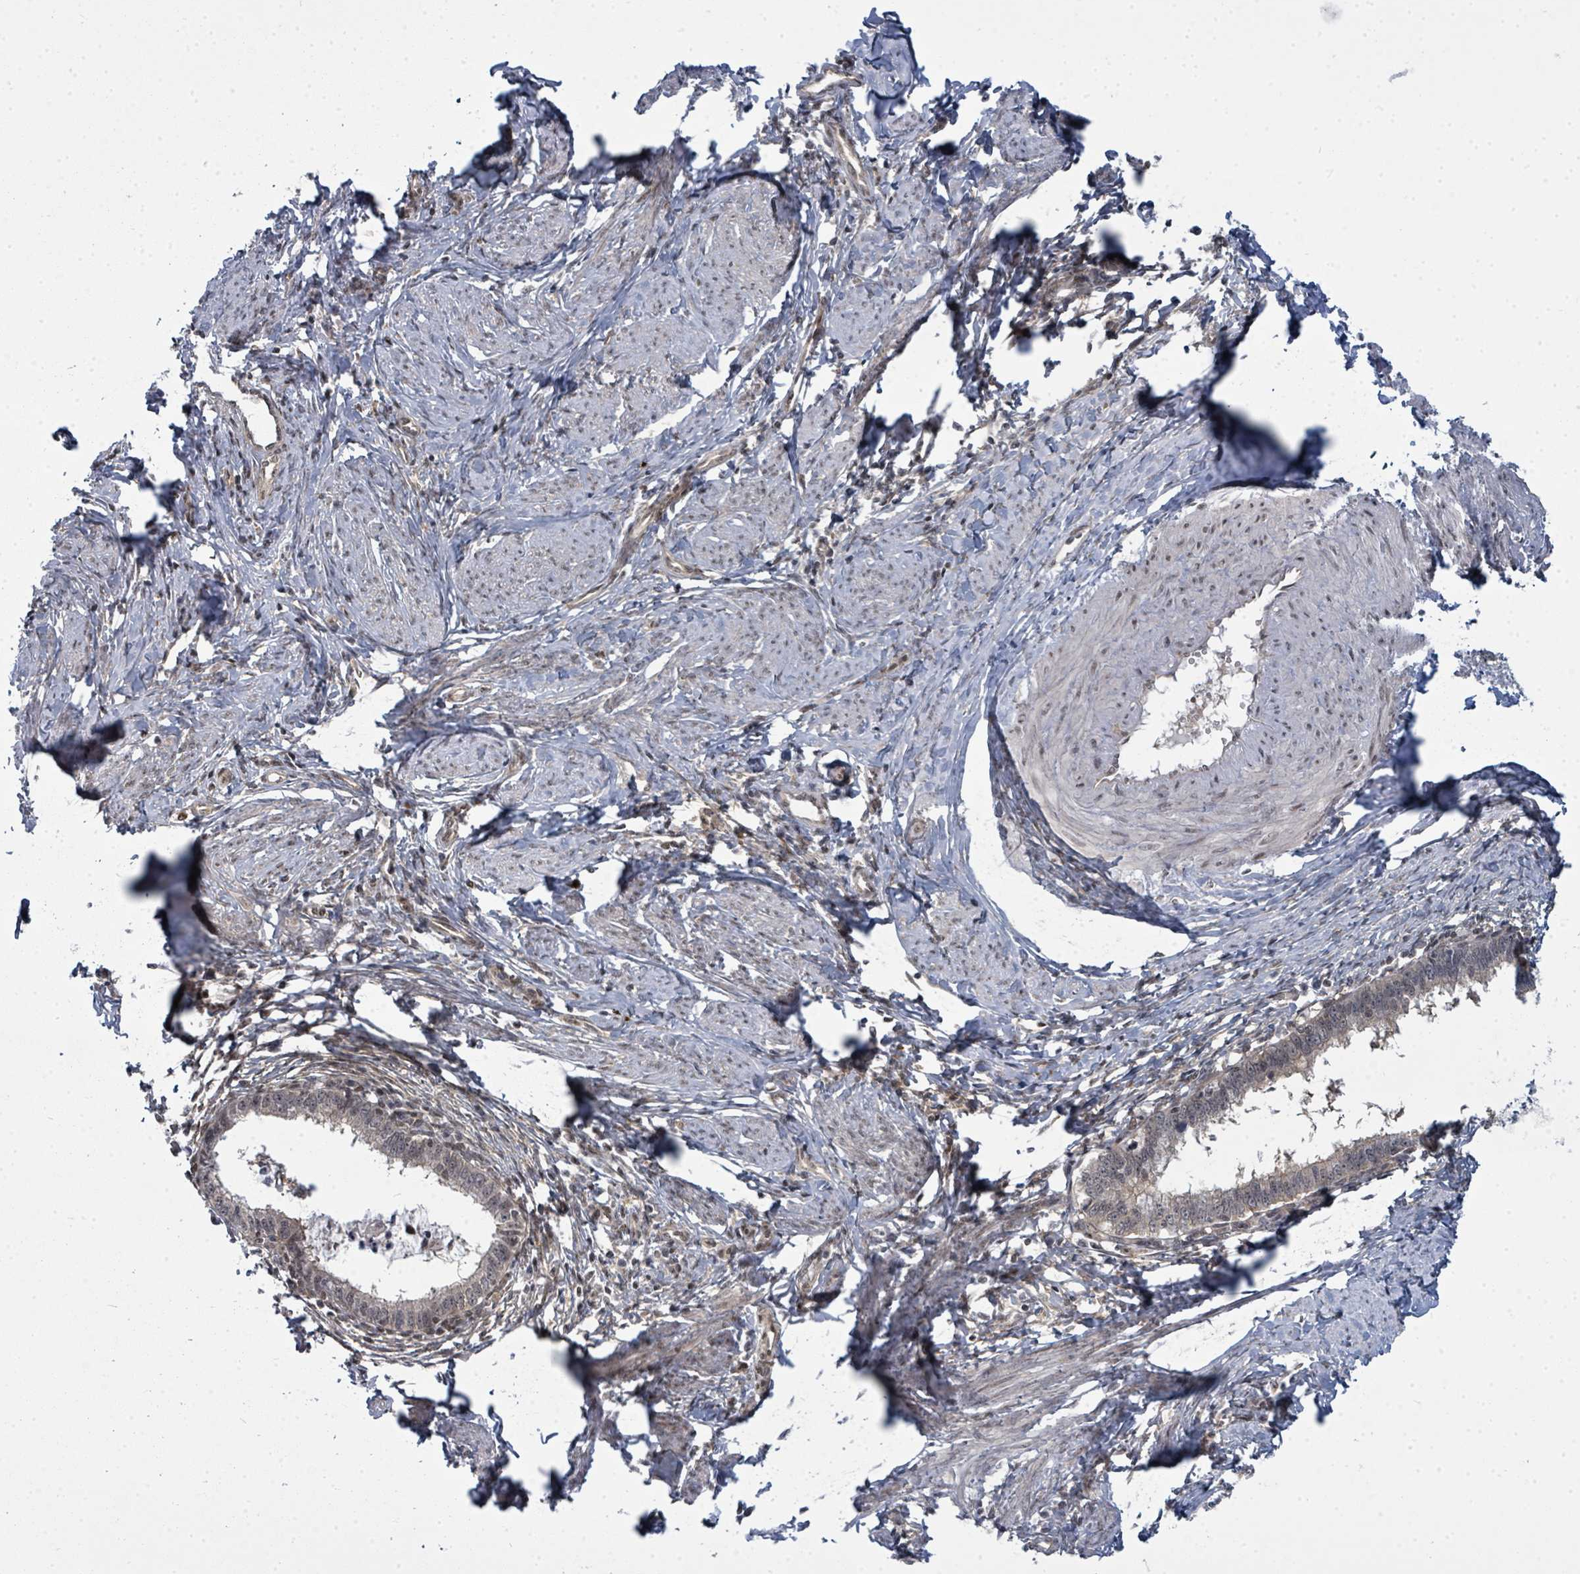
{"staining": {"intensity": "negative", "quantity": "none", "location": "none"}, "tissue": "cervical cancer", "cell_type": "Tumor cells", "image_type": "cancer", "snomed": [{"axis": "morphology", "description": "Adenocarcinoma, NOS"}, {"axis": "topography", "description": "Cervix"}], "caption": "A high-resolution image shows immunohistochemistry staining of cervical cancer (adenocarcinoma), which shows no significant positivity in tumor cells.", "gene": "PSMG2", "patient": {"sex": "female", "age": 36}}